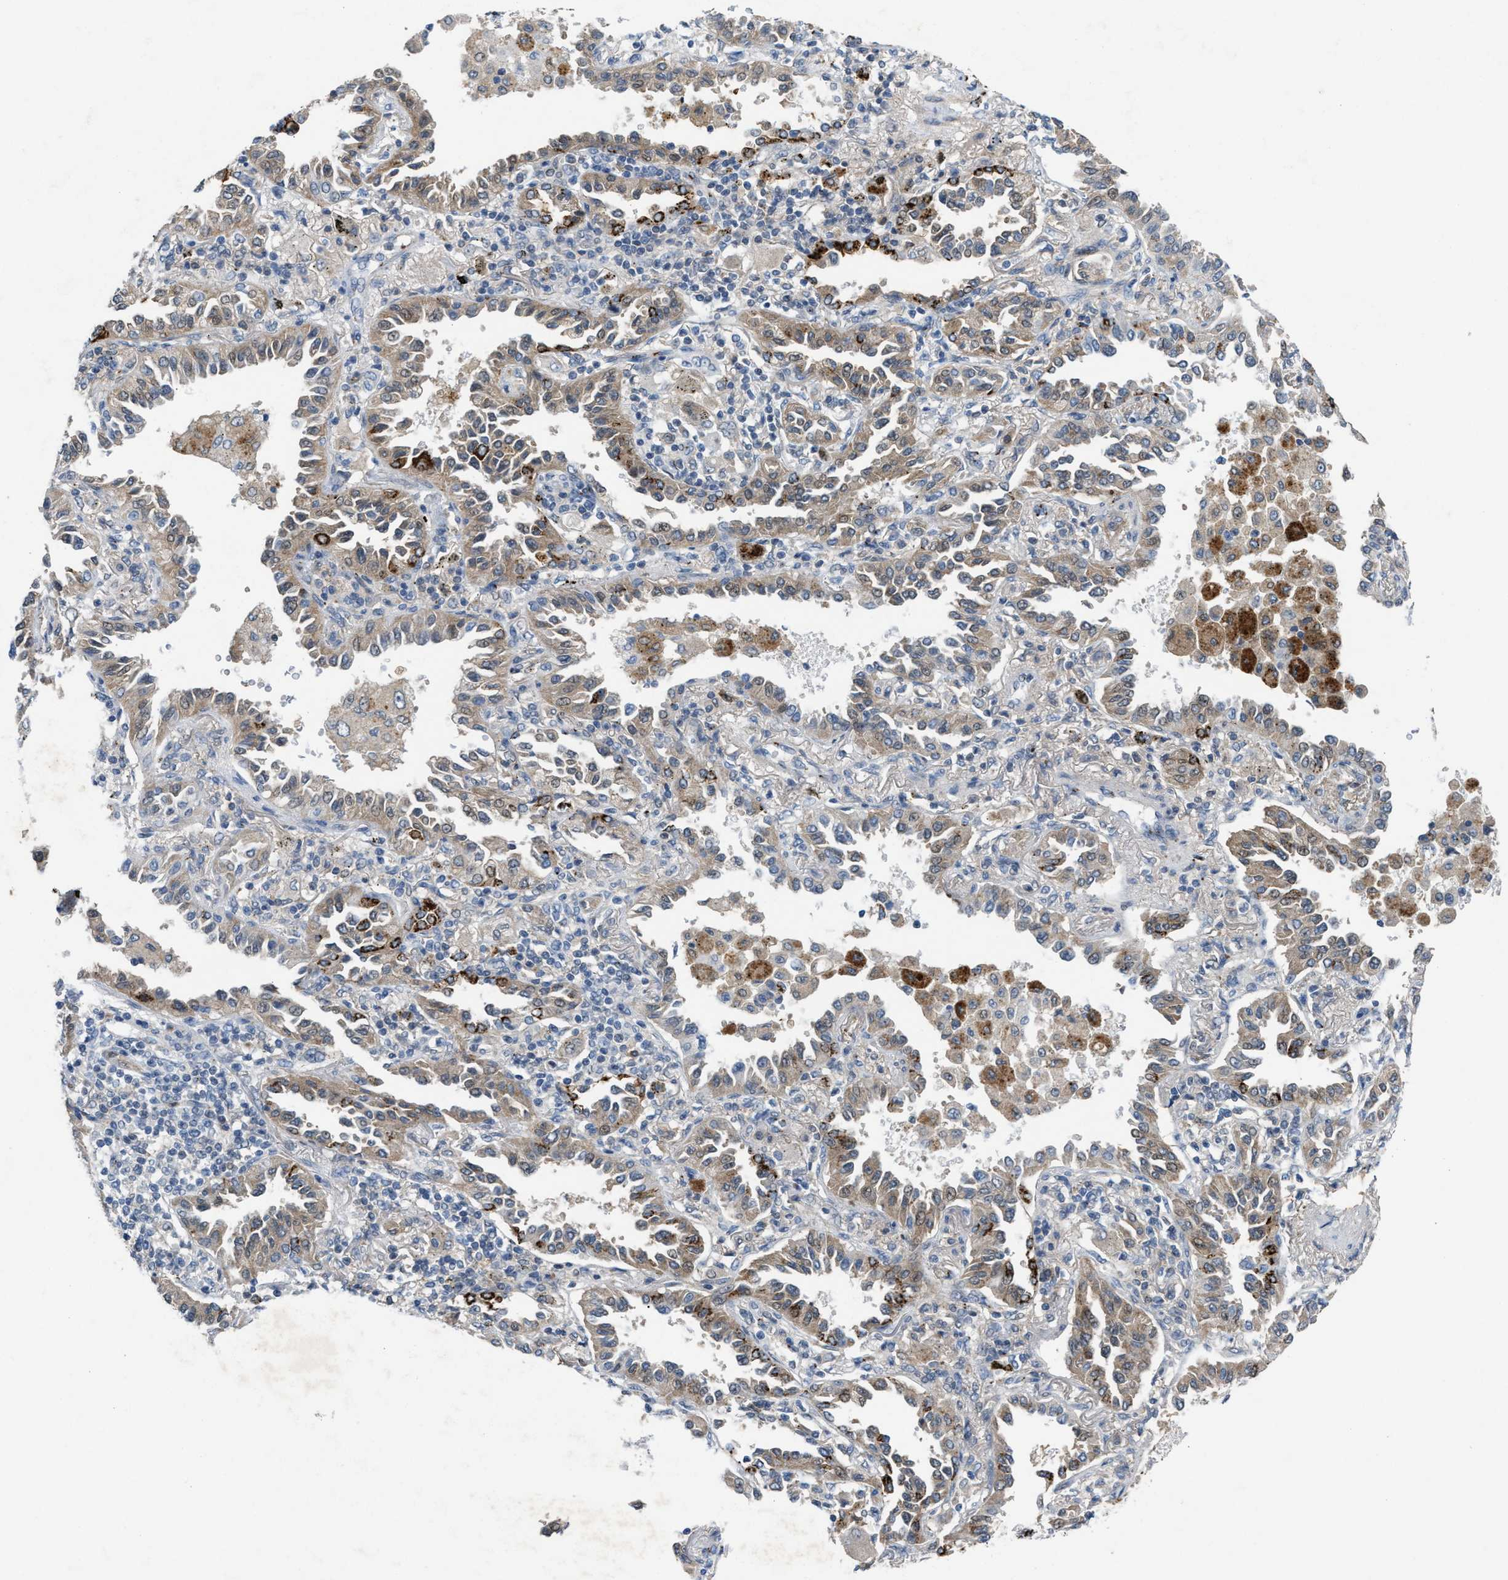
{"staining": {"intensity": "moderate", "quantity": ">75%", "location": "cytoplasmic/membranous"}, "tissue": "lung cancer", "cell_type": "Tumor cells", "image_type": "cancer", "snomed": [{"axis": "morphology", "description": "Normal tissue, NOS"}, {"axis": "morphology", "description": "Adenocarcinoma, NOS"}, {"axis": "topography", "description": "Lung"}], "caption": "DAB (3,3'-diaminobenzidine) immunohistochemical staining of adenocarcinoma (lung) displays moderate cytoplasmic/membranous protein expression in about >75% of tumor cells.", "gene": "SLC5A5", "patient": {"sex": "male", "age": 59}}